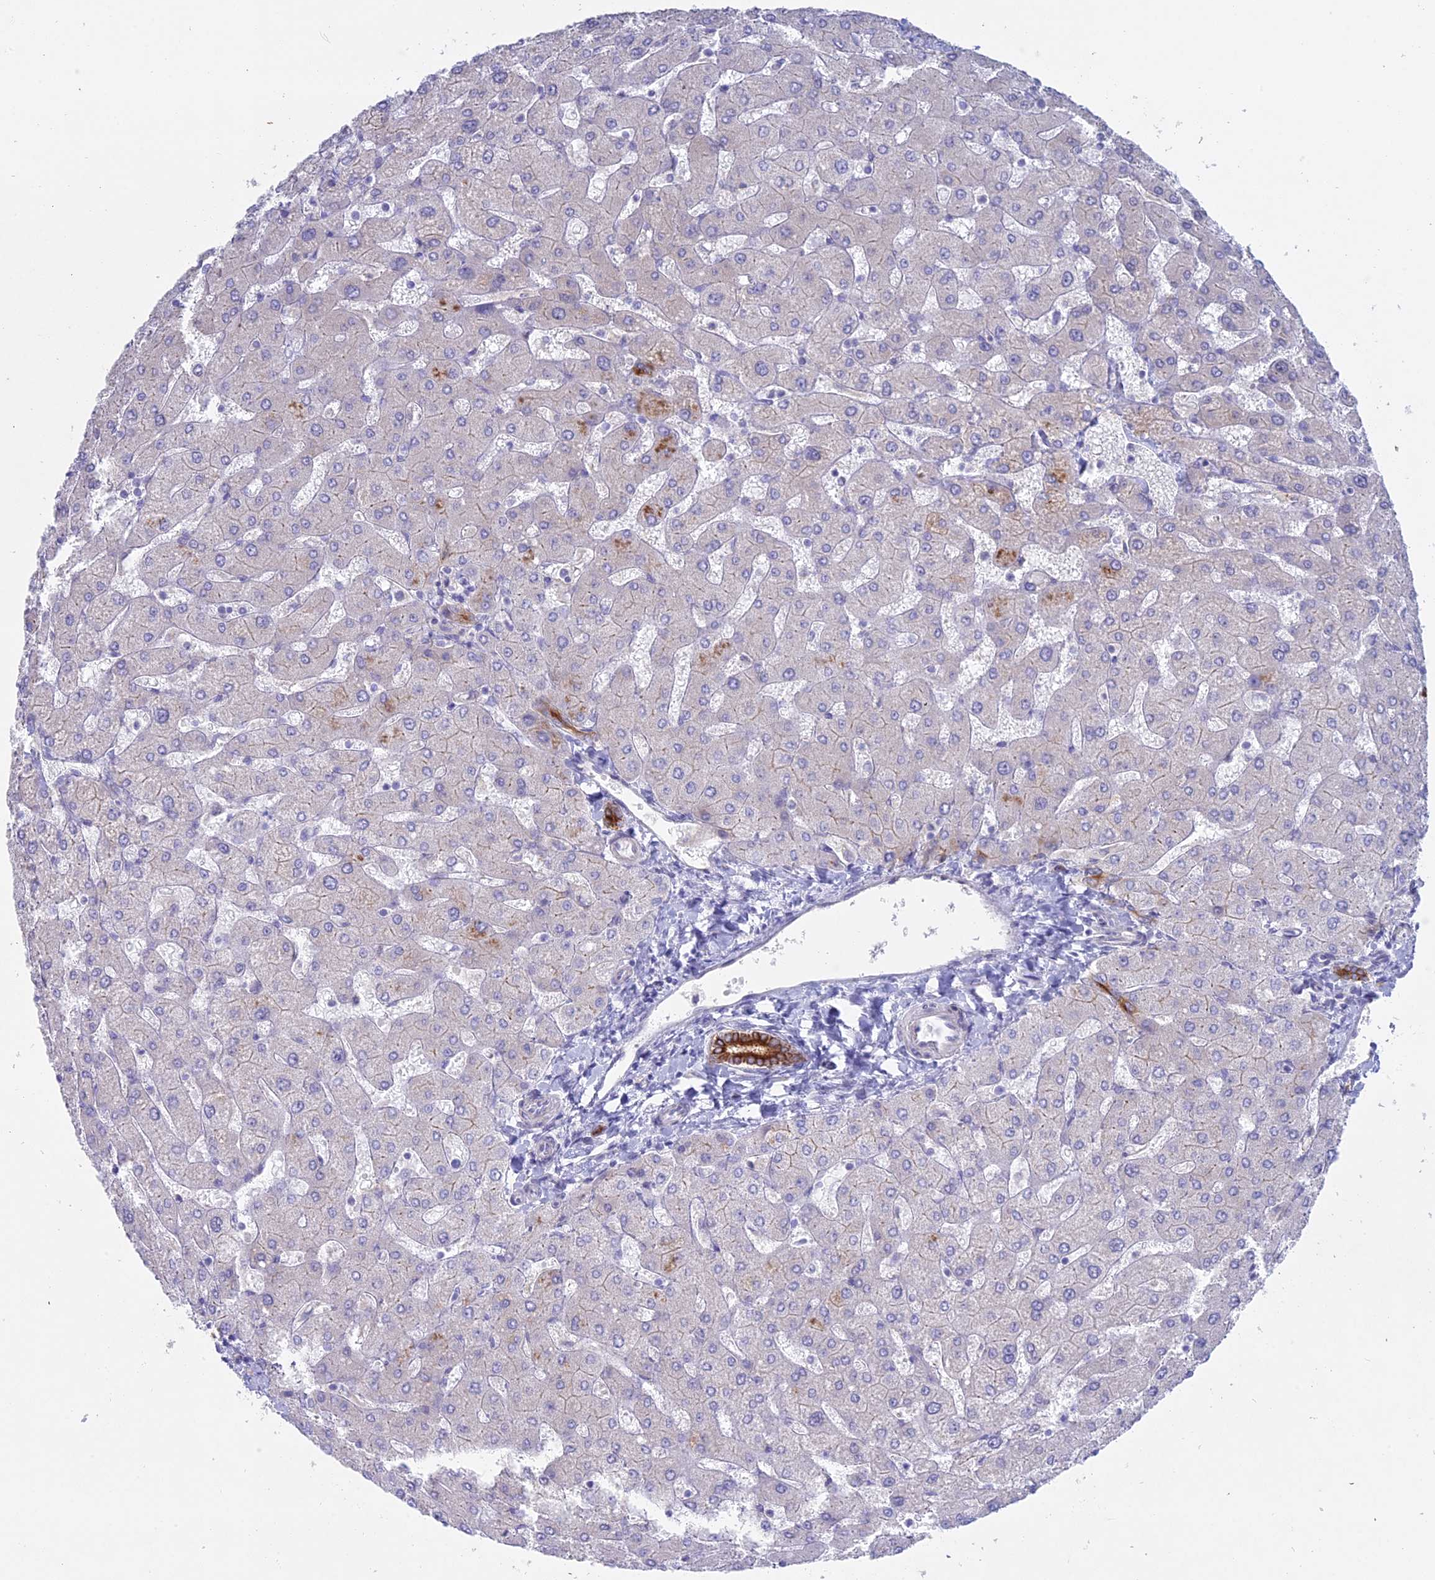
{"staining": {"intensity": "strong", "quantity": ">75%", "location": "cytoplasmic/membranous"}, "tissue": "liver", "cell_type": "Cholangiocytes", "image_type": "normal", "snomed": [{"axis": "morphology", "description": "Normal tissue, NOS"}, {"axis": "topography", "description": "Liver"}], "caption": "Liver stained for a protein (brown) demonstrates strong cytoplasmic/membranous positive expression in about >75% of cholangiocytes.", "gene": "MYO5B", "patient": {"sex": "male", "age": 55}}